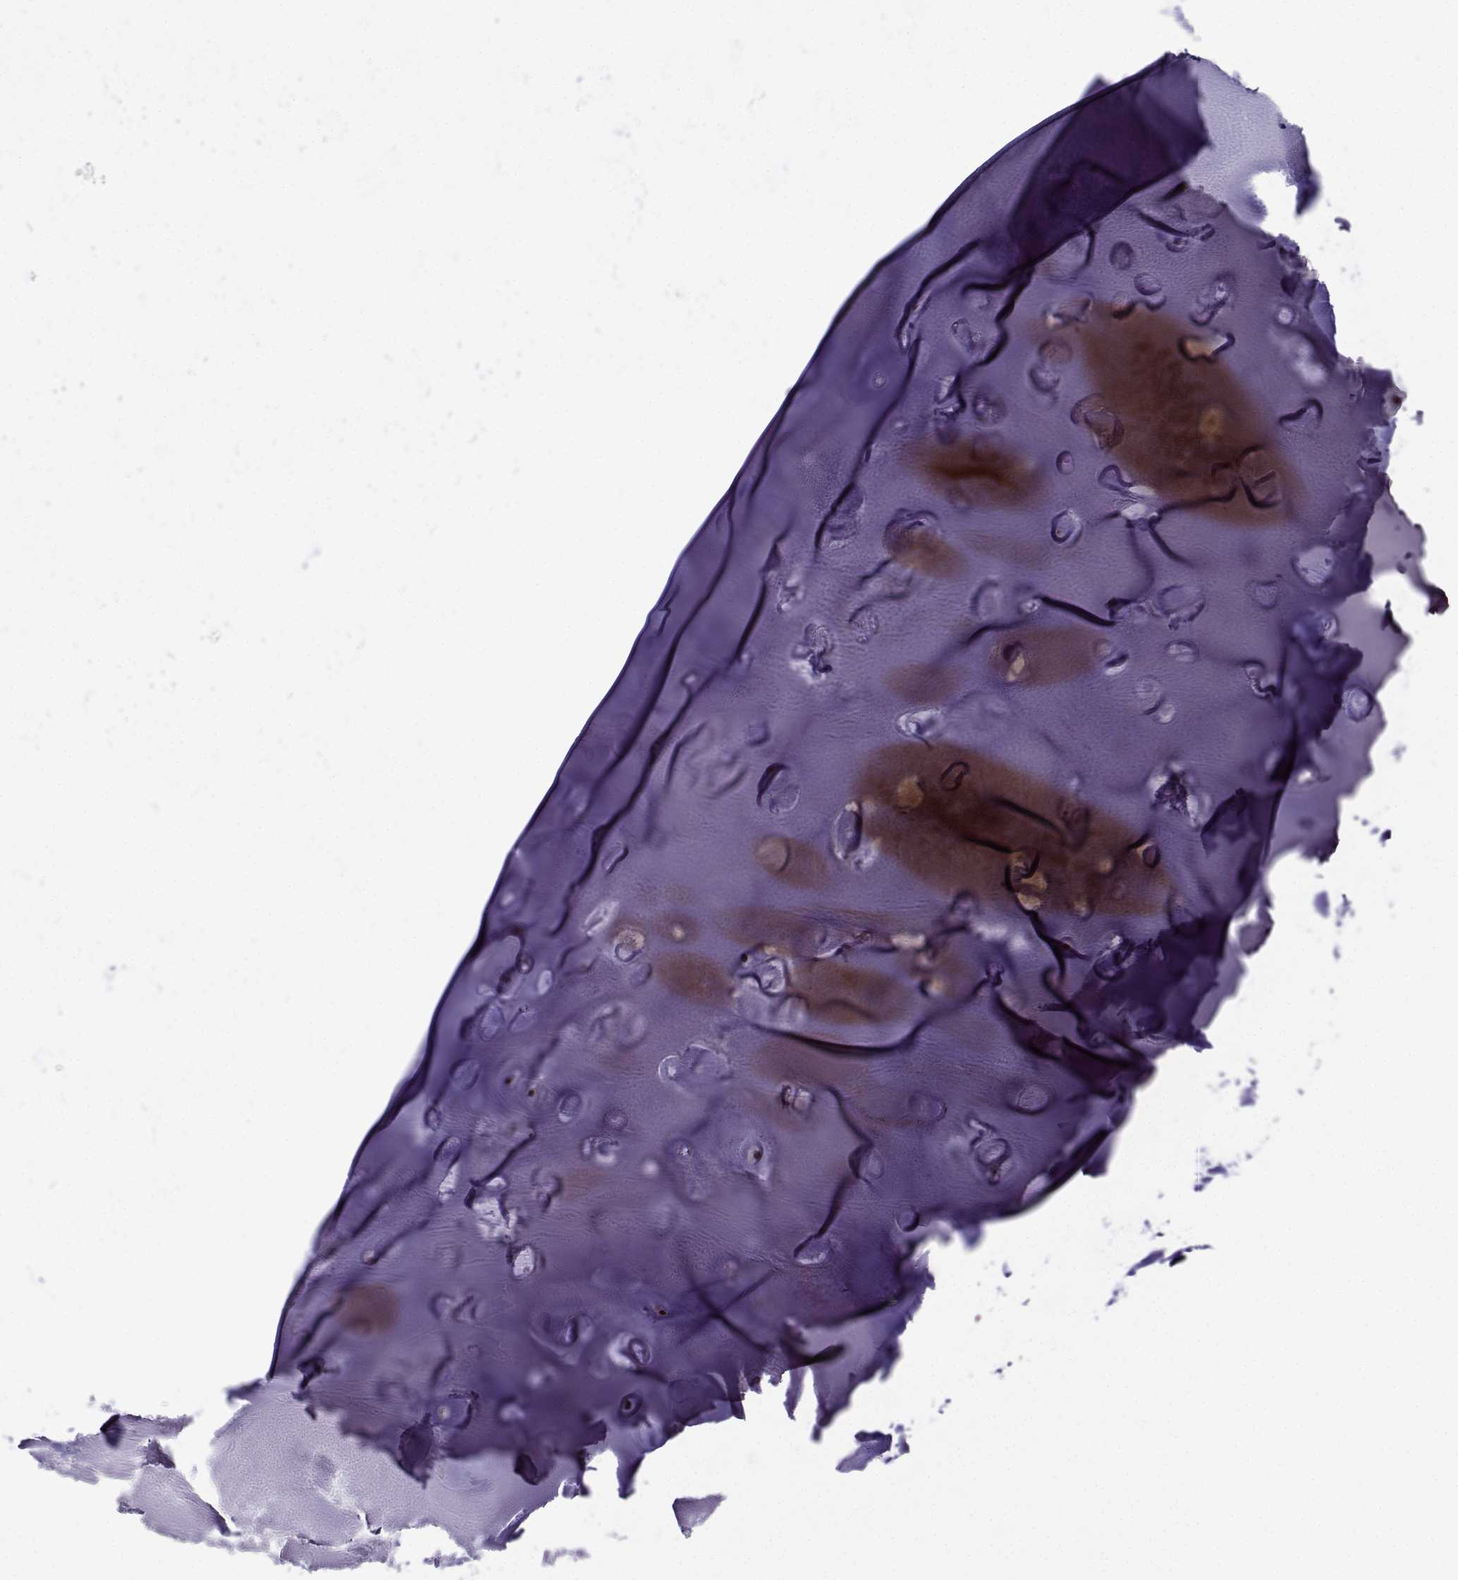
{"staining": {"intensity": "negative", "quantity": "none", "location": "none"}, "tissue": "adipose tissue", "cell_type": "Adipocytes", "image_type": "normal", "snomed": [{"axis": "morphology", "description": "Normal tissue, NOS"}, {"axis": "morphology", "description": "Squamous cell carcinoma, NOS"}, {"axis": "topography", "description": "Cartilage tissue"}, {"axis": "topography", "description": "Lung"}], "caption": "A high-resolution histopathology image shows immunohistochemistry (IHC) staining of unremarkable adipose tissue, which shows no significant expression in adipocytes.", "gene": "CCNK", "patient": {"sex": "male", "age": 66}}